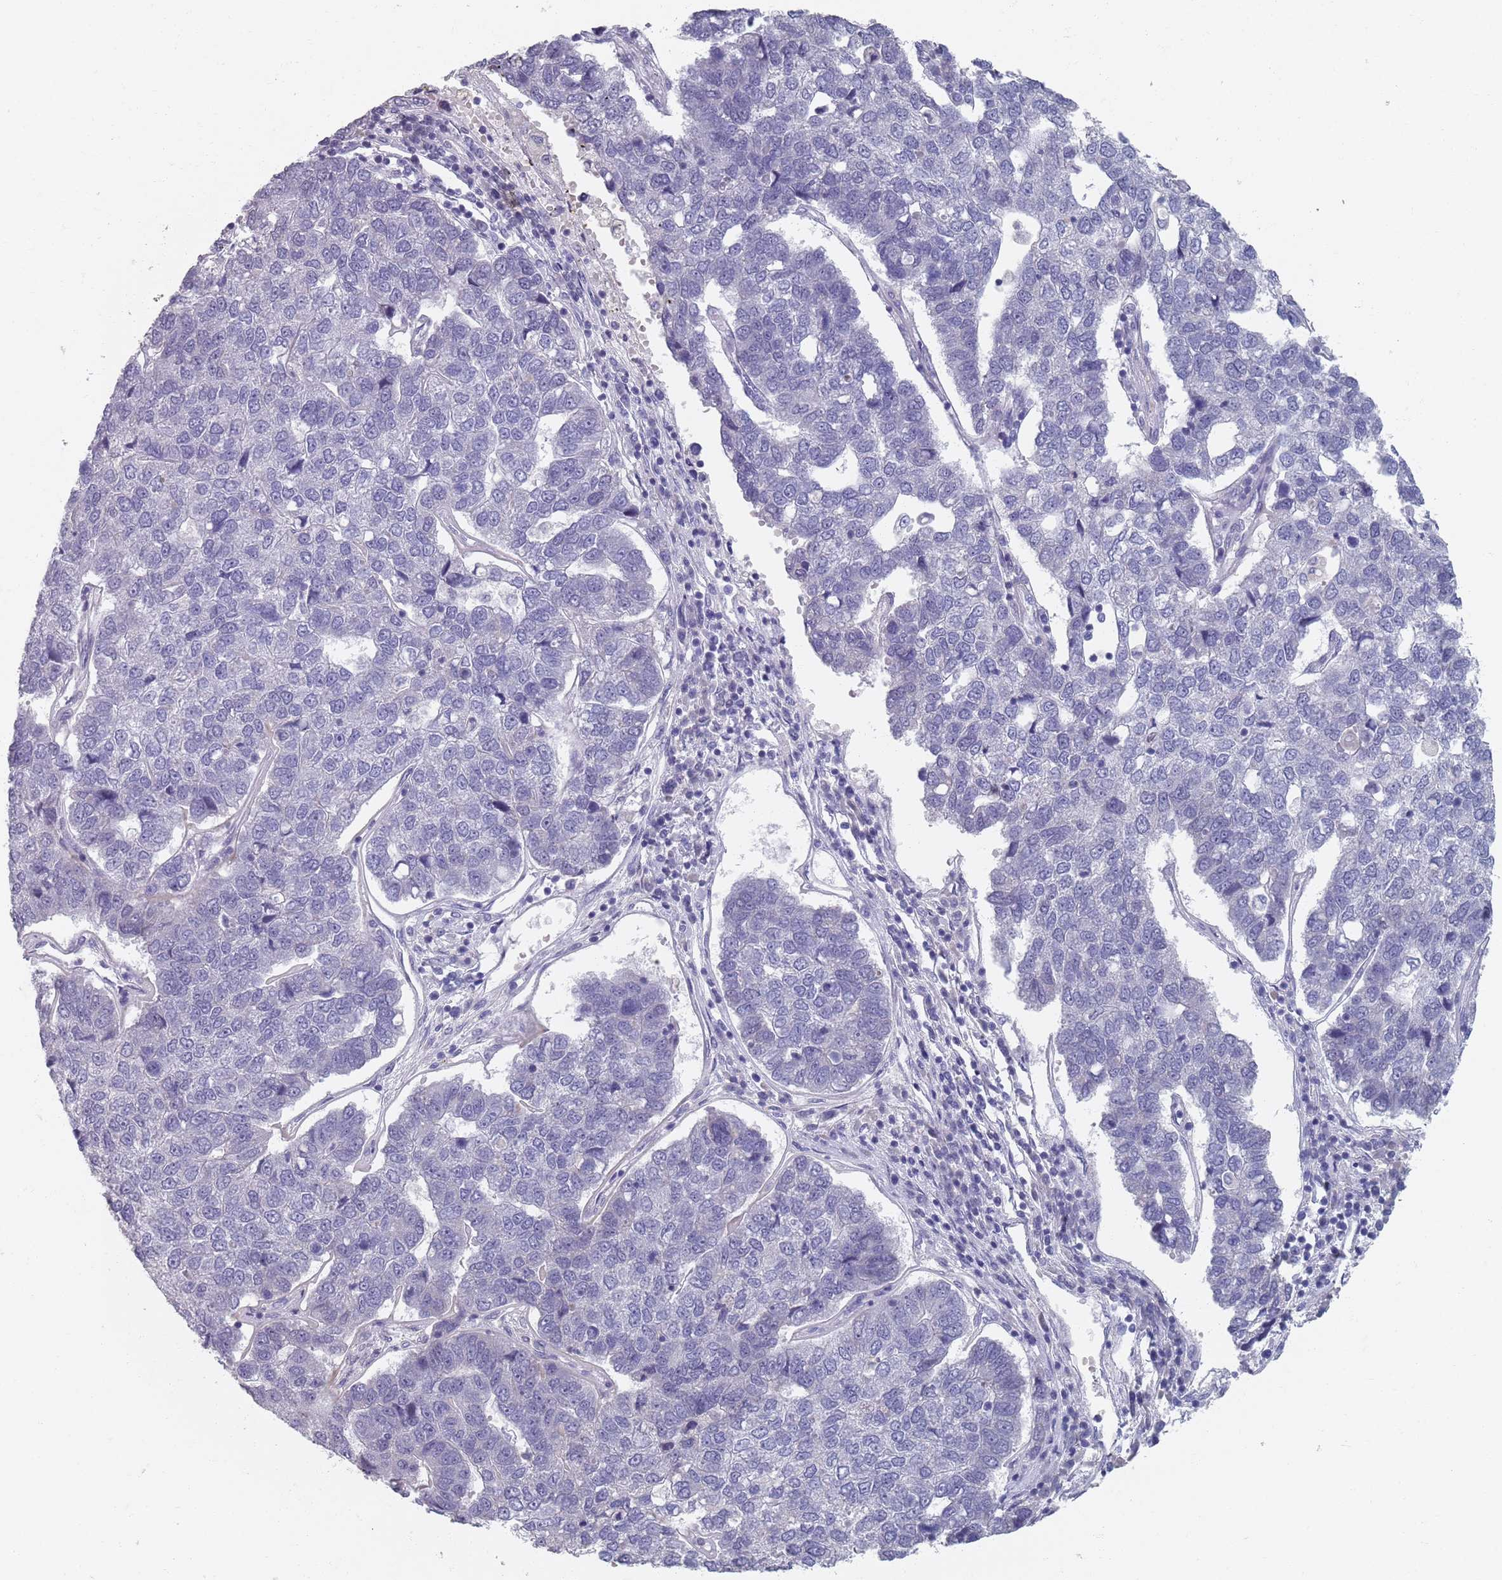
{"staining": {"intensity": "negative", "quantity": "none", "location": "none"}, "tissue": "pancreatic cancer", "cell_type": "Tumor cells", "image_type": "cancer", "snomed": [{"axis": "morphology", "description": "Adenocarcinoma, NOS"}, {"axis": "topography", "description": "Pancreas"}], "caption": "Immunohistochemistry (IHC) micrograph of neoplastic tissue: pancreatic cancer stained with DAB demonstrates no significant protein positivity in tumor cells.", "gene": "SAMD1", "patient": {"sex": "female", "age": 61}}